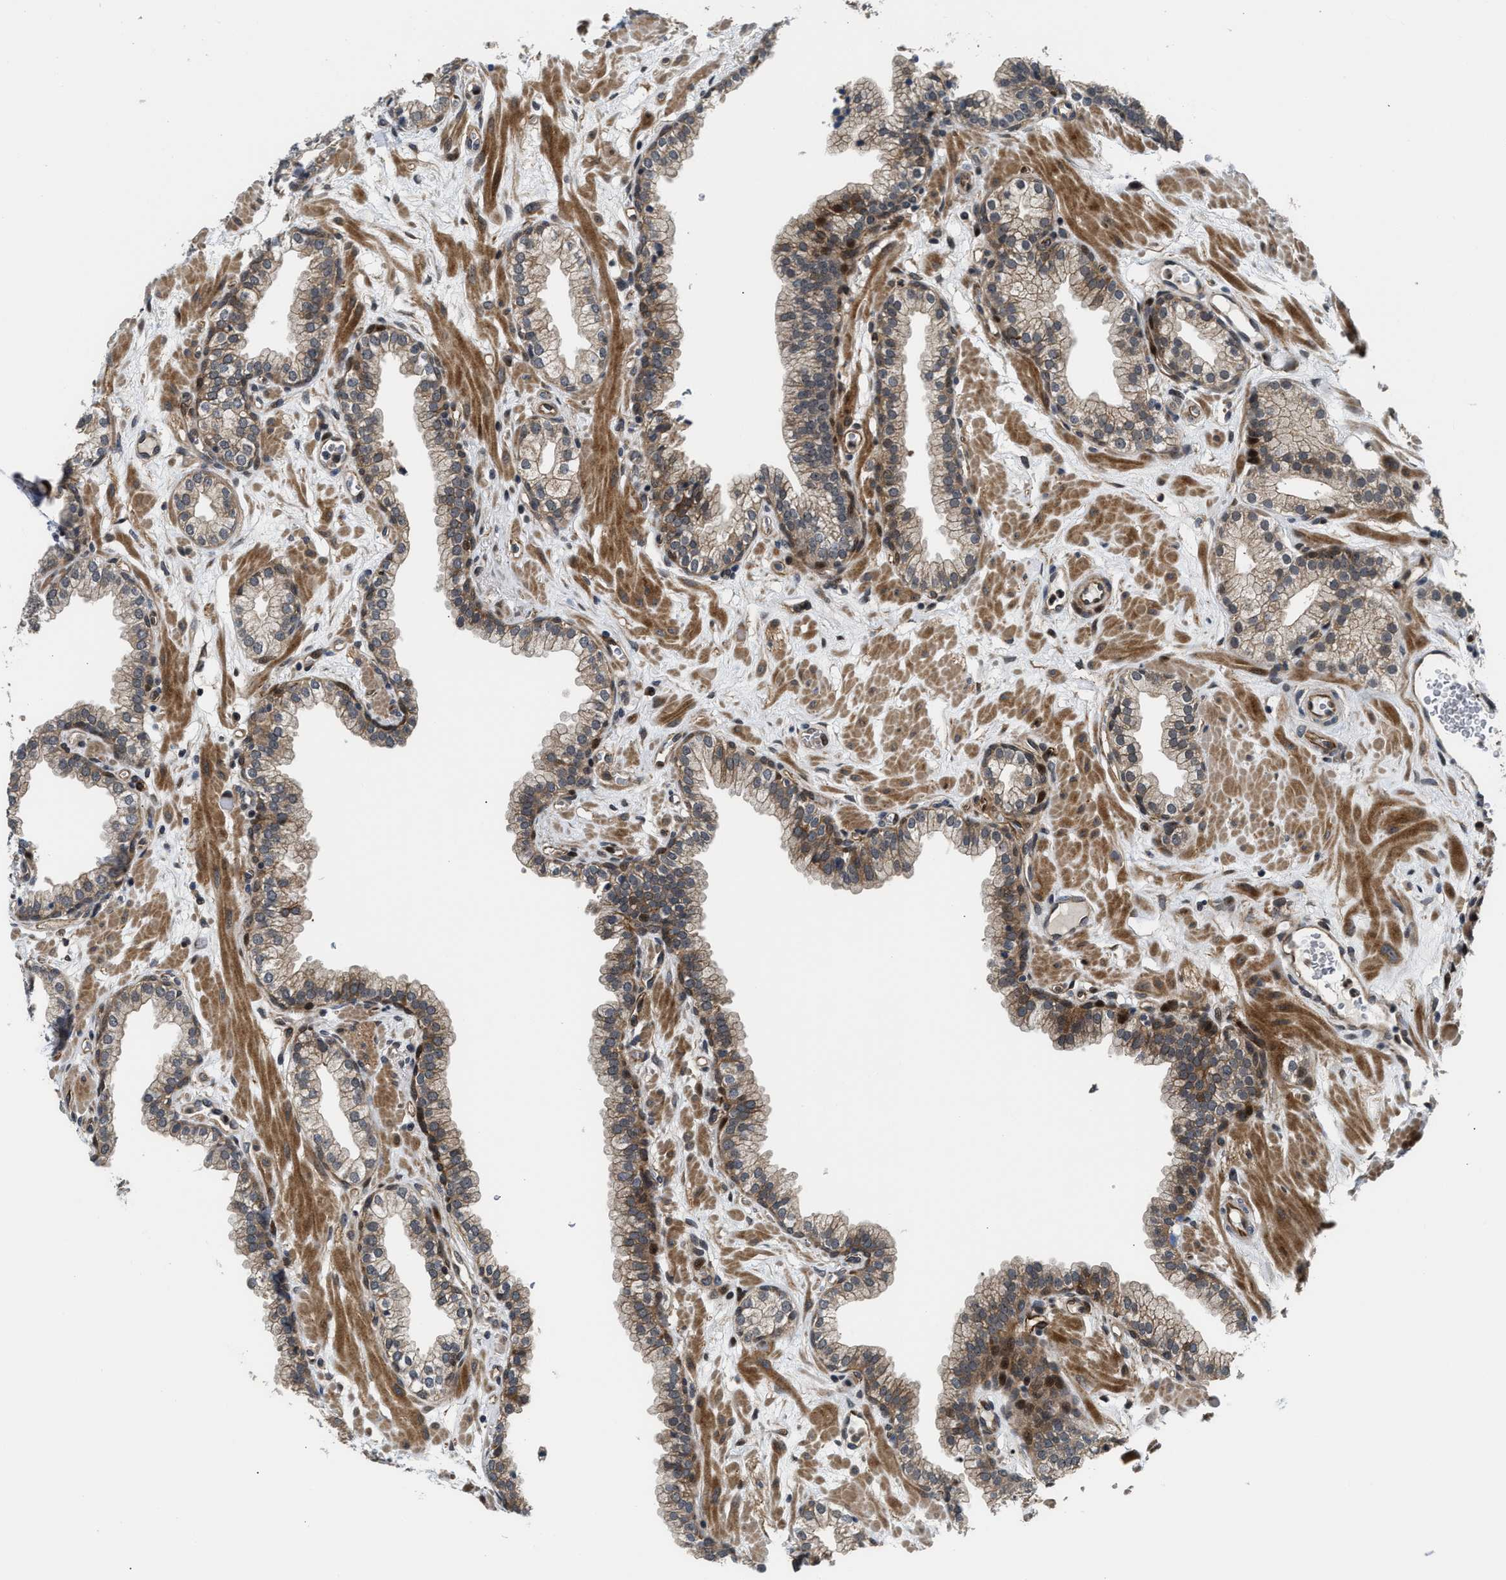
{"staining": {"intensity": "moderate", "quantity": ">75%", "location": "cytoplasmic/membranous"}, "tissue": "prostate", "cell_type": "Glandular cells", "image_type": "normal", "snomed": [{"axis": "morphology", "description": "Normal tissue, NOS"}, {"axis": "morphology", "description": "Urothelial carcinoma, Low grade"}, {"axis": "topography", "description": "Urinary bladder"}, {"axis": "topography", "description": "Prostate"}], "caption": "An image showing moderate cytoplasmic/membranous staining in approximately >75% of glandular cells in unremarkable prostate, as visualized by brown immunohistochemical staining.", "gene": "ALDH3A2", "patient": {"sex": "male", "age": 60}}